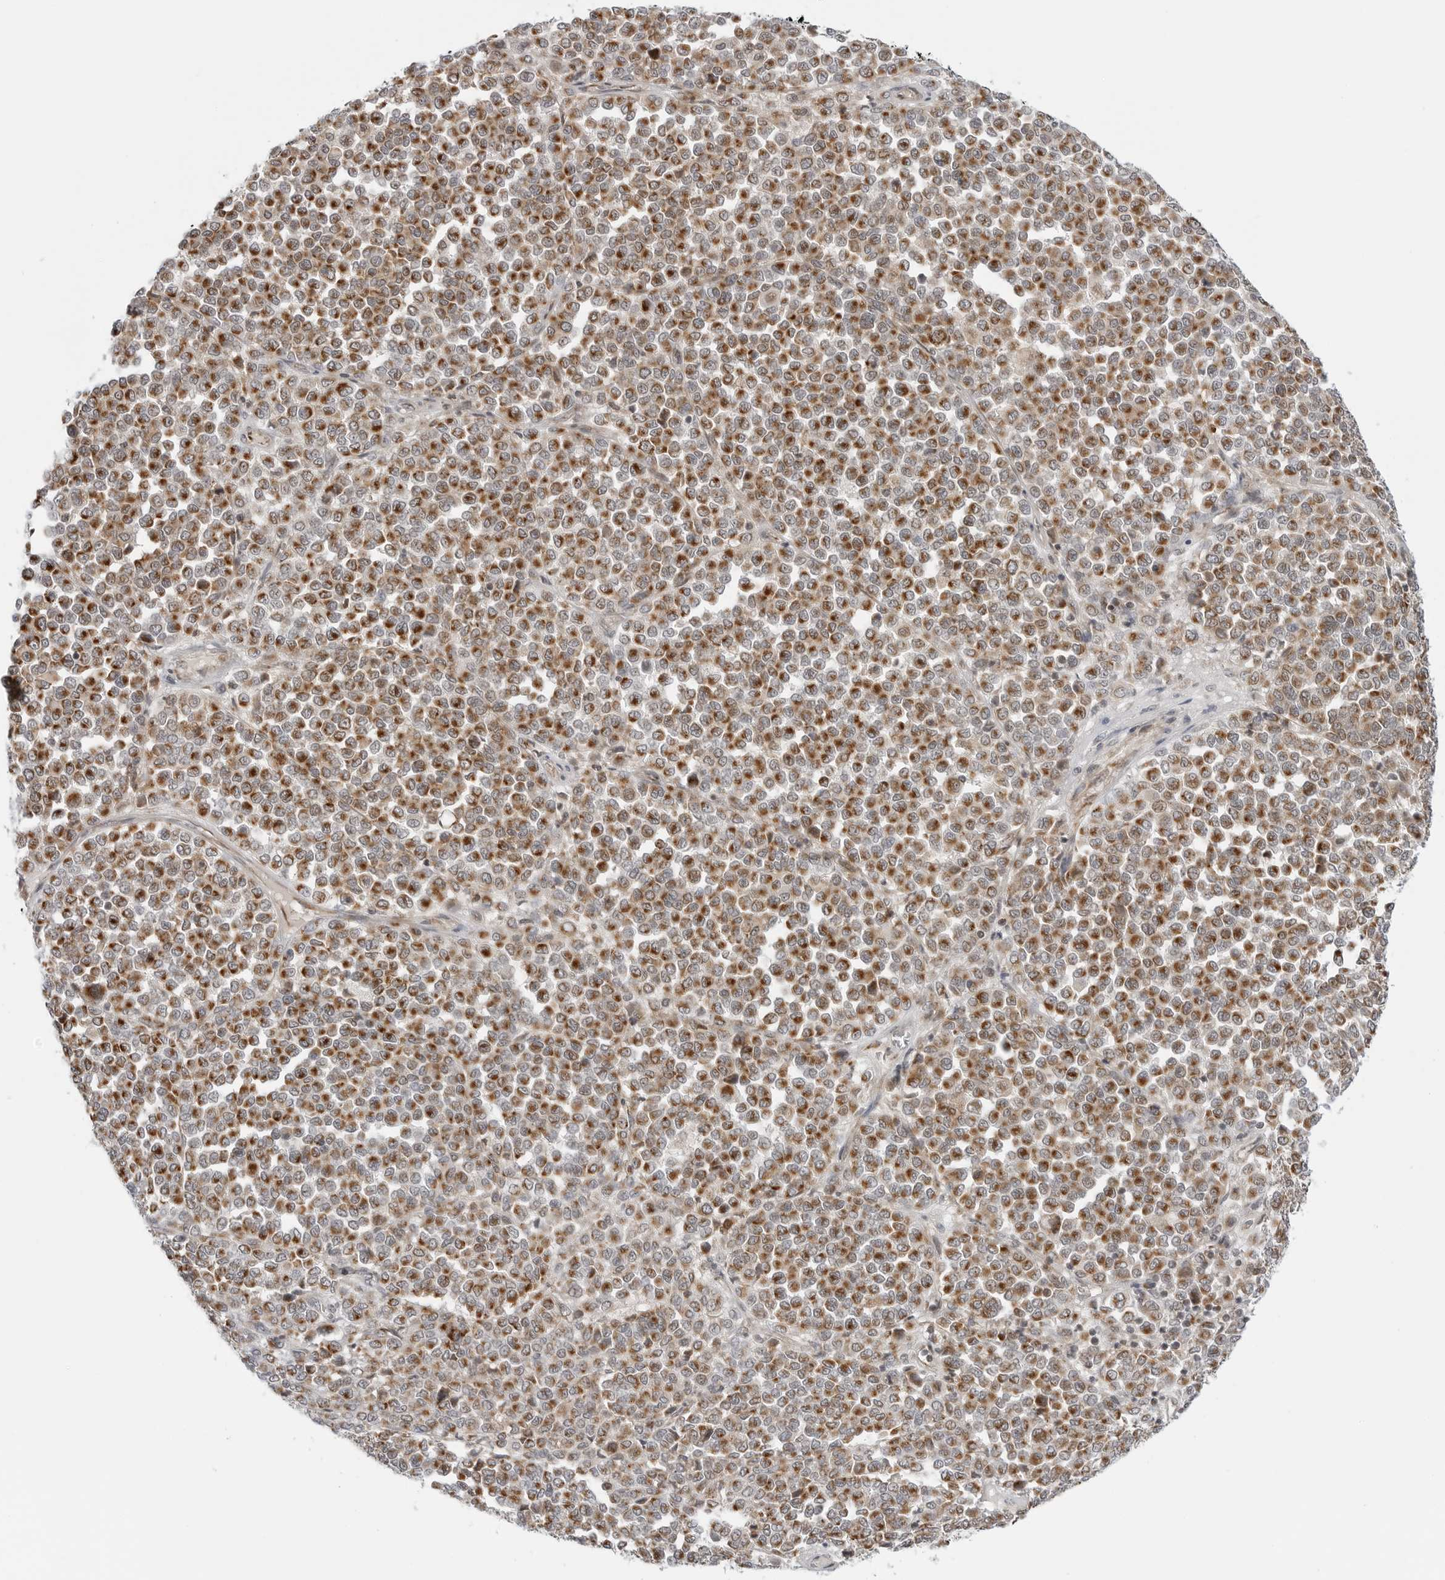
{"staining": {"intensity": "strong", "quantity": ">75%", "location": "cytoplasmic/membranous"}, "tissue": "melanoma", "cell_type": "Tumor cells", "image_type": "cancer", "snomed": [{"axis": "morphology", "description": "Malignant melanoma, Metastatic site"}, {"axis": "topography", "description": "Pancreas"}], "caption": "Strong cytoplasmic/membranous expression is identified in approximately >75% of tumor cells in melanoma. The protein of interest is shown in brown color, while the nuclei are stained blue.", "gene": "PEX2", "patient": {"sex": "female", "age": 30}}